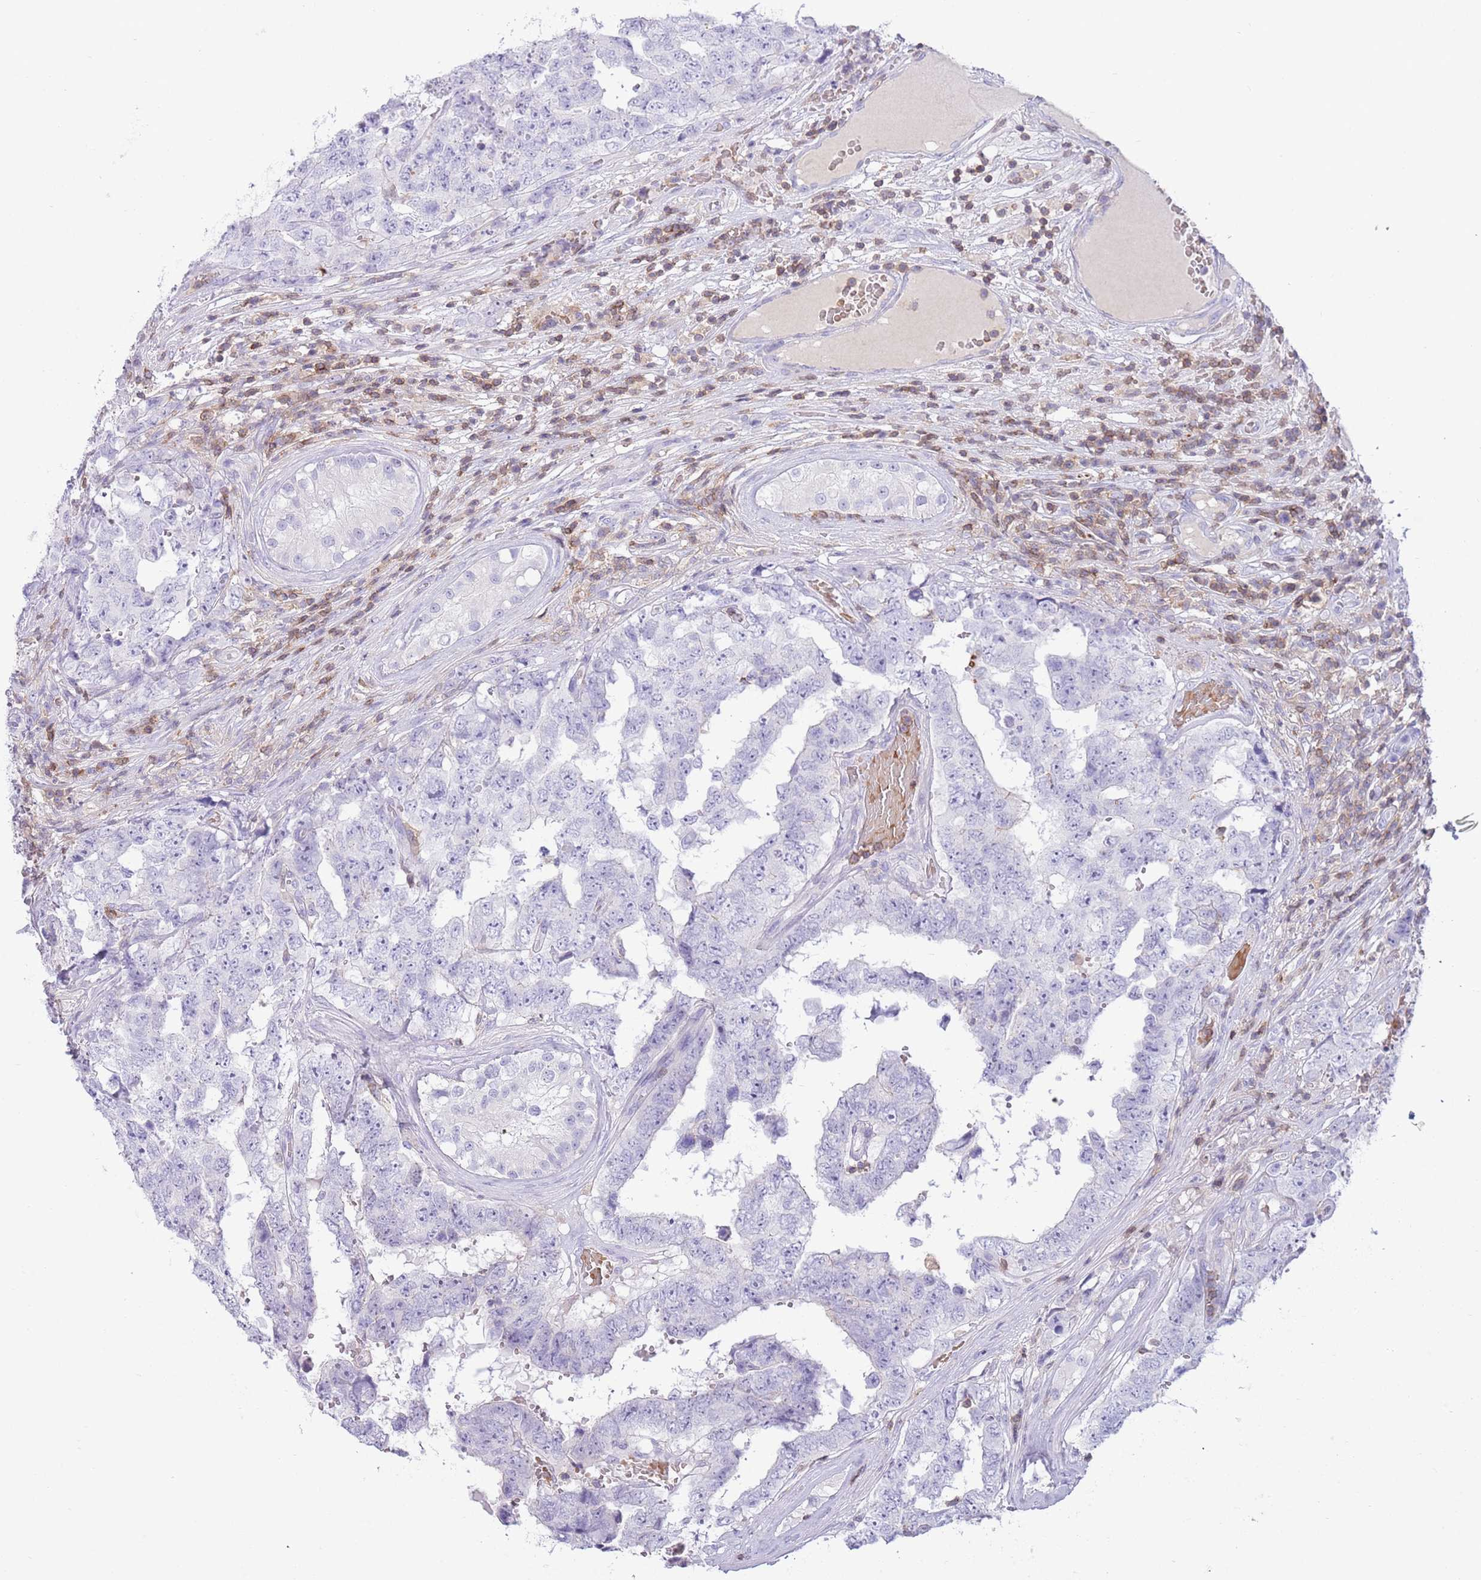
{"staining": {"intensity": "negative", "quantity": "none", "location": "none"}, "tissue": "testis cancer", "cell_type": "Tumor cells", "image_type": "cancer", "snomed": [{"axis": "morphology", "description": "Normal tissue, NOS"}, {"axis": "morphology", "description": "Carcinoma, Embryonal, NOS"}, {"axis": "topography", "description": "Testis"}, {"axis": "topography", "description": "Epididymis"}], "caption": "Immunohistochemistry micrograph of neoplastic tissue: human testis cancer stained with DAB reveals no significant protein positivity in tumor cells. (DAB (3,3'-diaminobenzidine) immunohistochemistry (IHC) with hematoxylin counter stain).", "gene": "OR4Q3", "patient": {"sex": "male", "age": 25}}